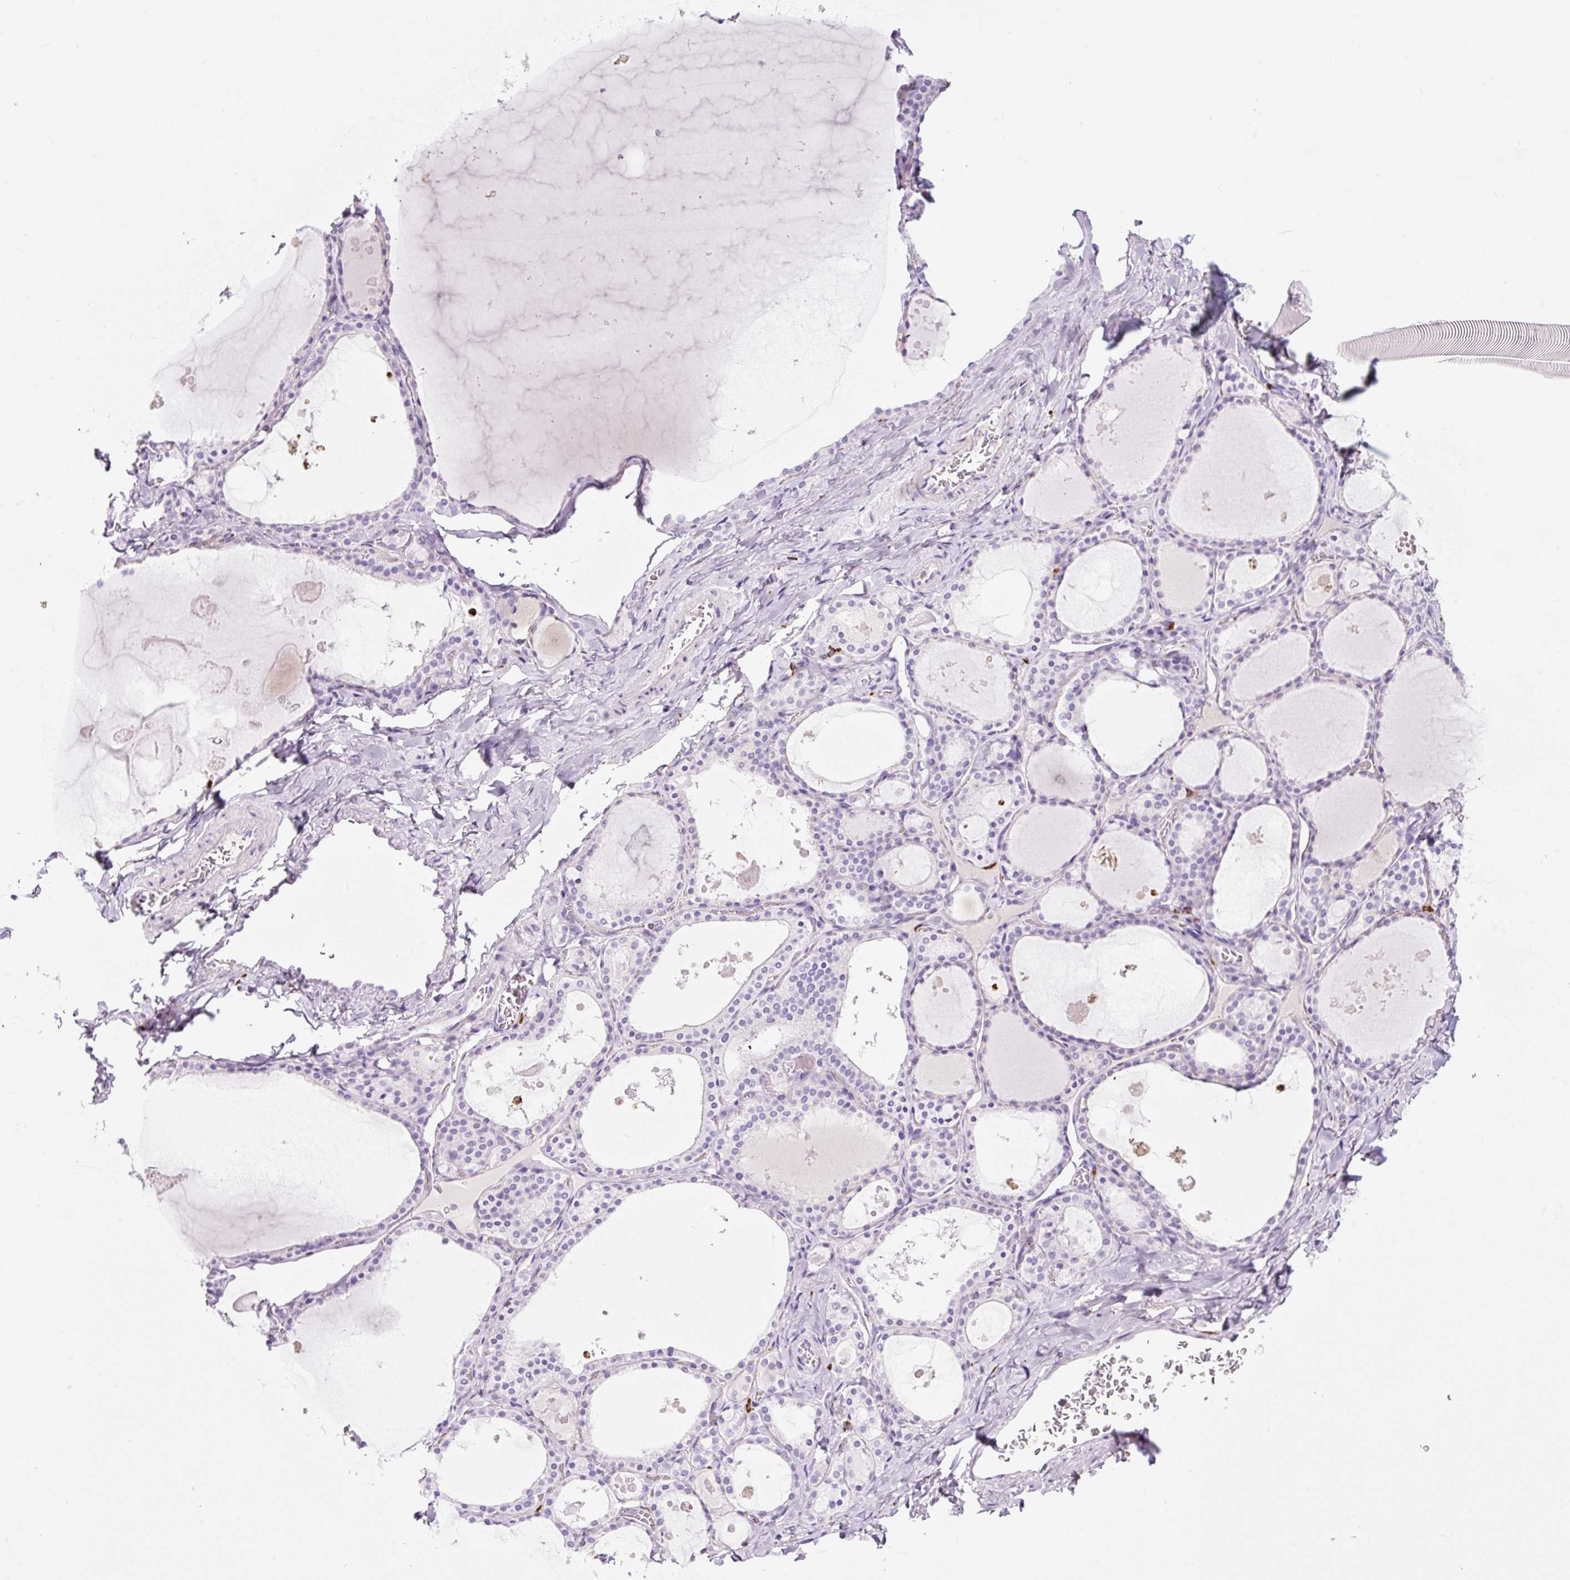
{"staining": {"intensity": "negative", "quantity": "none", "location": "none"}, "tissue": "thyroid gland", "cell_type": "Glandular cells", "image_type": "normal", "snomed": [{"axis": "morphology", "description": "Normal tissue, NOS"}, {"axis": "topography", "description": "Thyroid gland"}], "caption": "Immunohistochemistry (IHC) of unremarkable human thyroid gland exhibits no staining in glandular cells.", "gene": "RNF212B", "patient": {"sex": "male", "age": 56}}